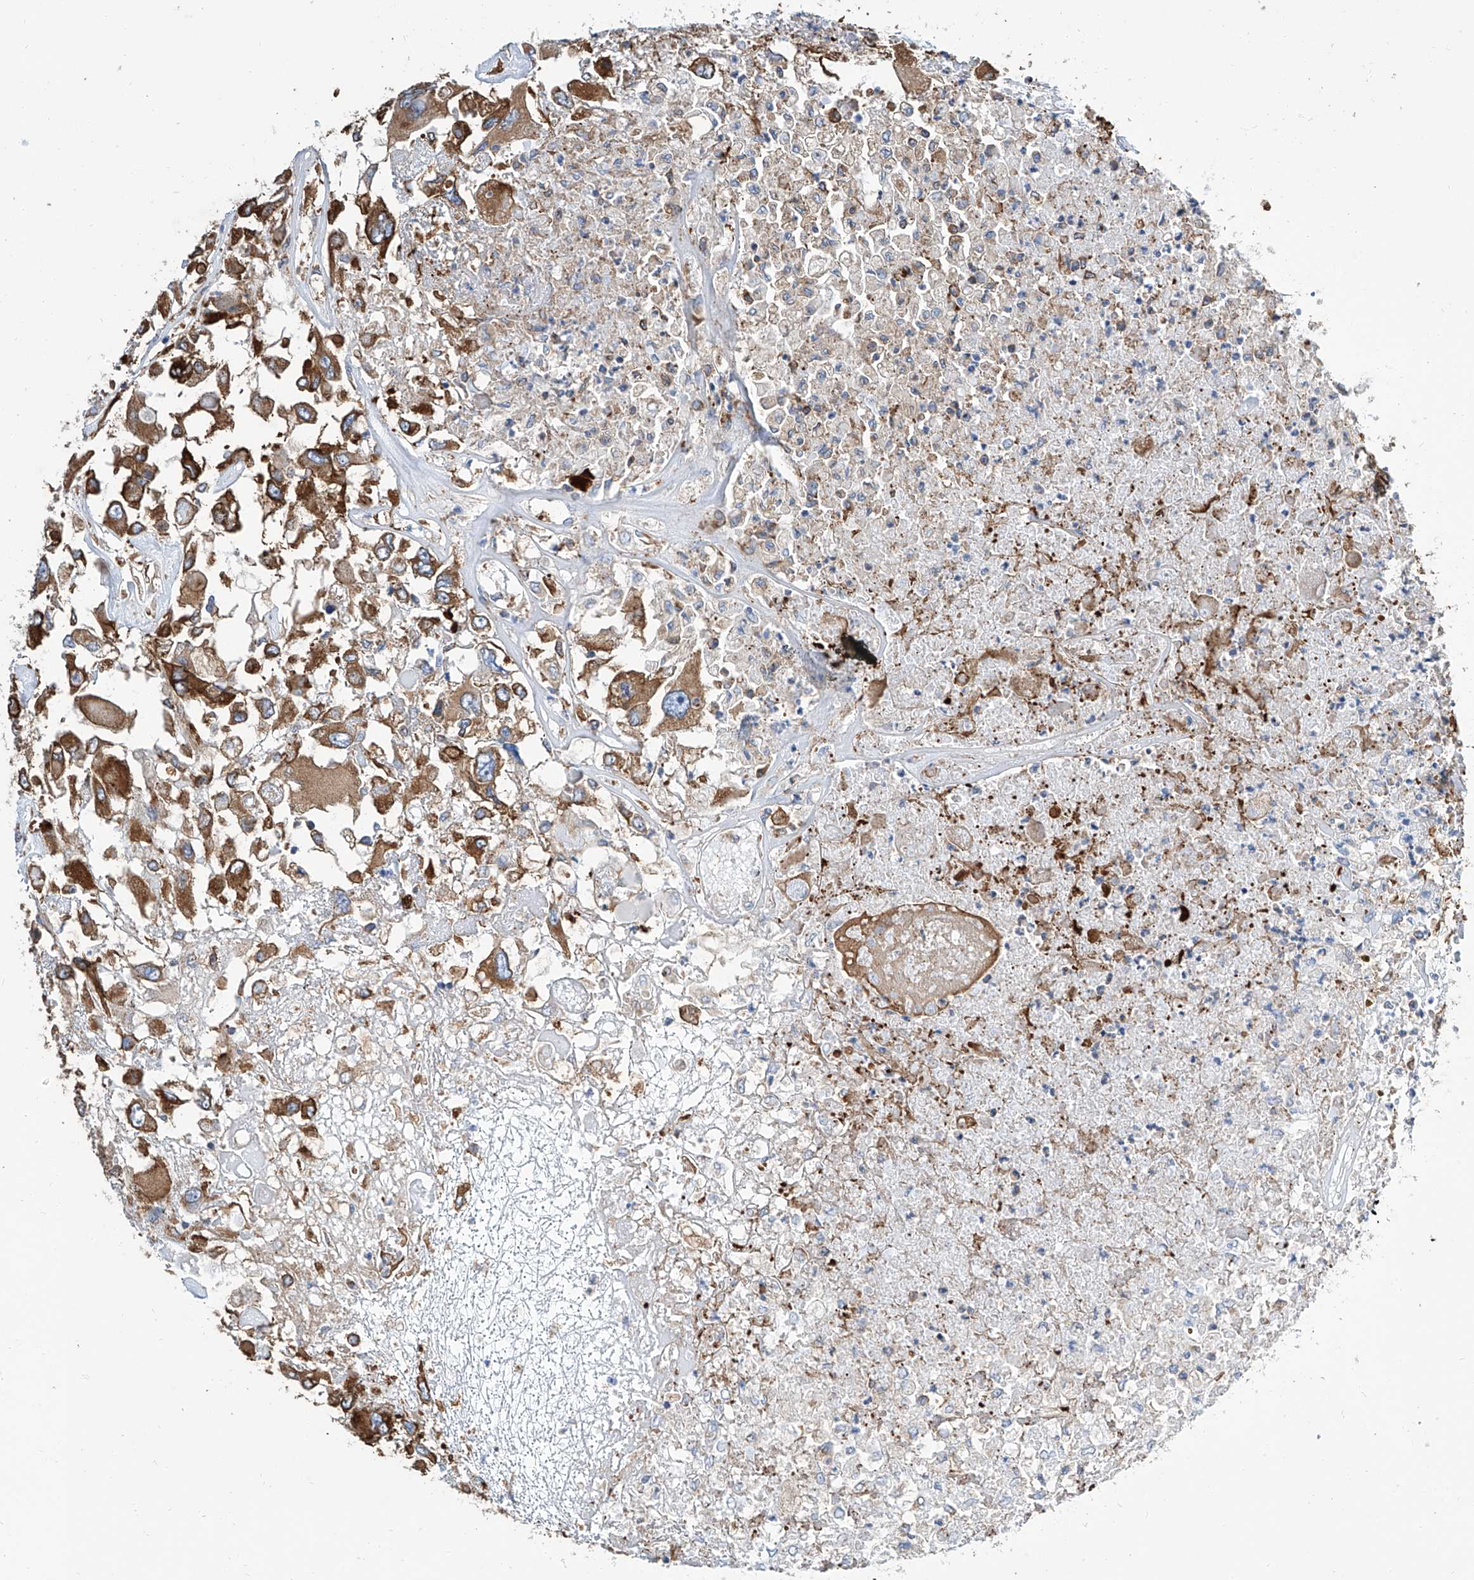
{"staining": {"intensity": "strong", "quantity": ">75%", "location": "cytoplasmic/membranous"}, "tissue": "renal cancer", "cell_type": "Tumor cells", "image_type": "cancer", "snomed": [{"axis": "morphology", "description": "Adenocarcinoma, NOS"}, {"axis": "topography", "description": "Kidney"}], "caption": "Immunohistochemistry (IHC) photomicrograph of neoplastic tissue: human renal adenocarcinoma stained using immunohistochemistry reveals high levels of strong protein expression localized specifically in the cytoplasmic/membranous of tumor cells, appearing as a cytoplasmic/membranous brown color.", "gene": "GPT", "patient": {"sex": "female", "age": 52}}